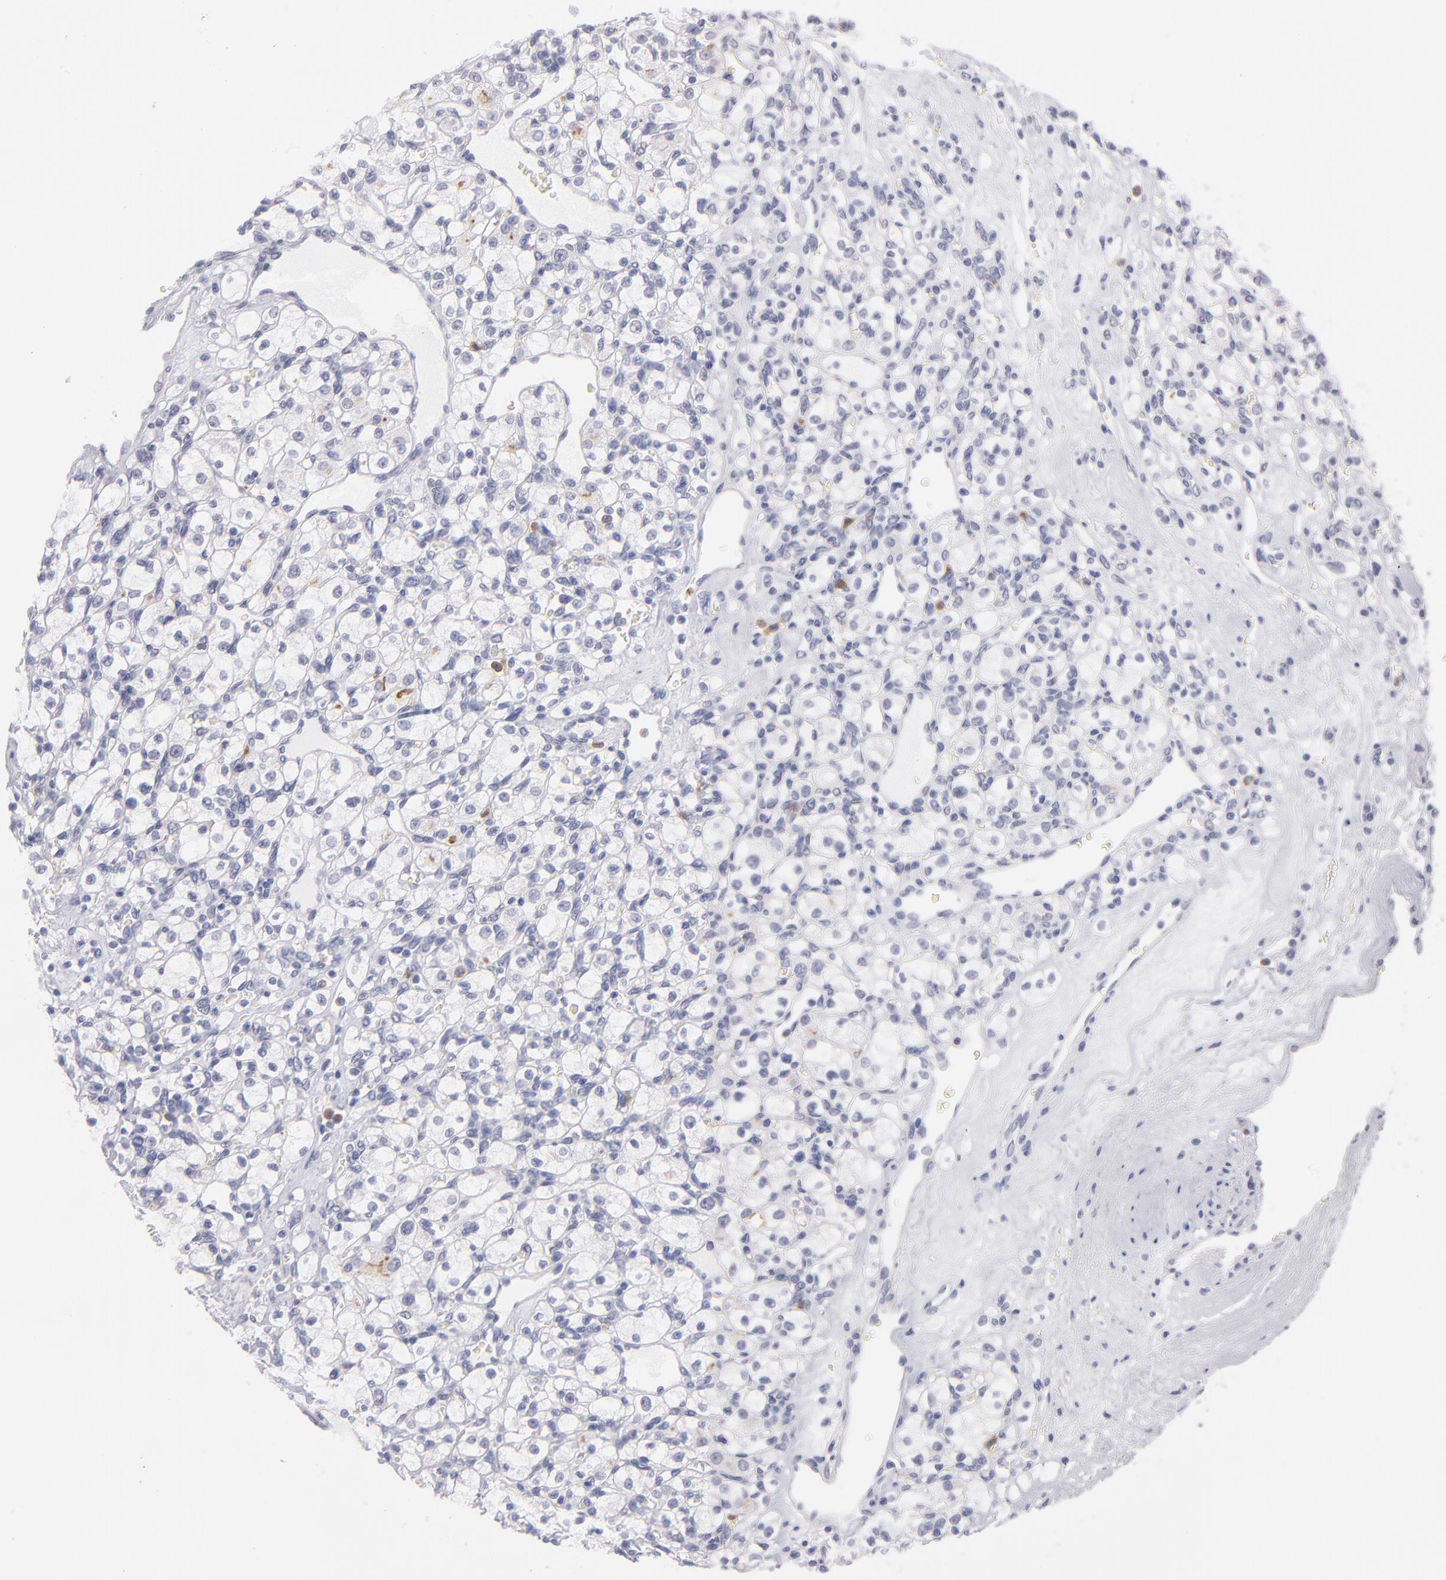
{"staining": {"intensity": "strong", "quantity": "<25%", "location": "cytoplasmic/membranous"}, "tissue": "renal cancer", "cell_type": "Tumor cells", "image_type": "cancer", "snomed": [{"axis": "morphology", "description": "Adenocarcinoma, NOS"}, {"axis": "topography", "description": "Kidney"}], "caption": "Immunohistochemical staining of human renal cancer (adenocarcinoma) shows medium levels of strong cytoplasmic/membranous expression in about <25% of tumor cells.", "gene": "MGAM", "patient": {"sex": "female", "age": 62}}